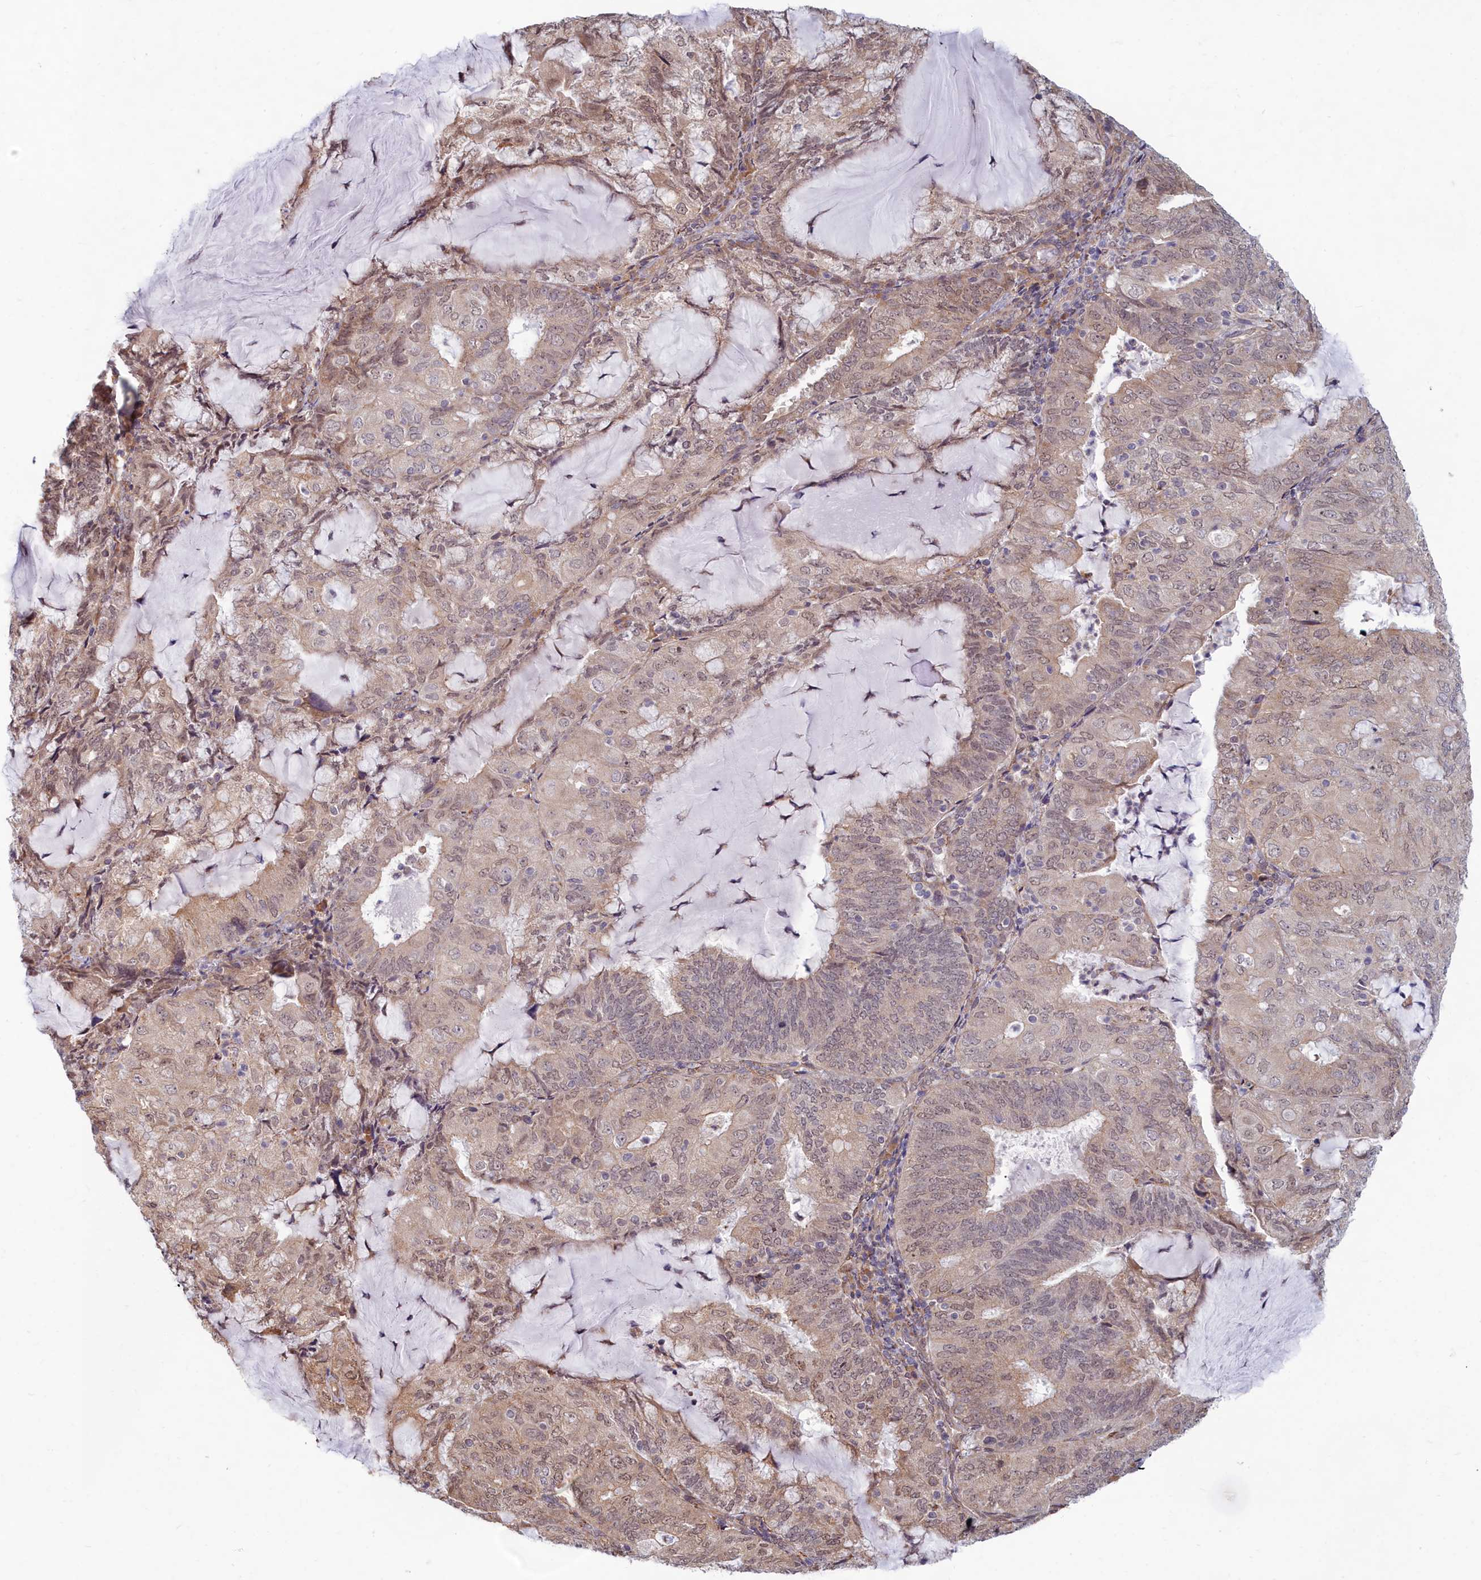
{"staining": {"intensity": "weak", "quantity": ">75%", "location": "nuclear"}, "tissue": "endometrial cancer", "cell_type": "Tumor cells", "image_type": "cancer", "snomed": [{"axis": "morphology", "description": "Adenocarcinoma, NOS"}, {"axis": "topography", "description": "Endometrium"}], "caption": "A brown stain labels weak nuclear staining of a protein in endometrial cancer (adenocarcinoma) tumor cells.", "gene": "MAK16", "patient": {"sex": "female", "age": 81}}